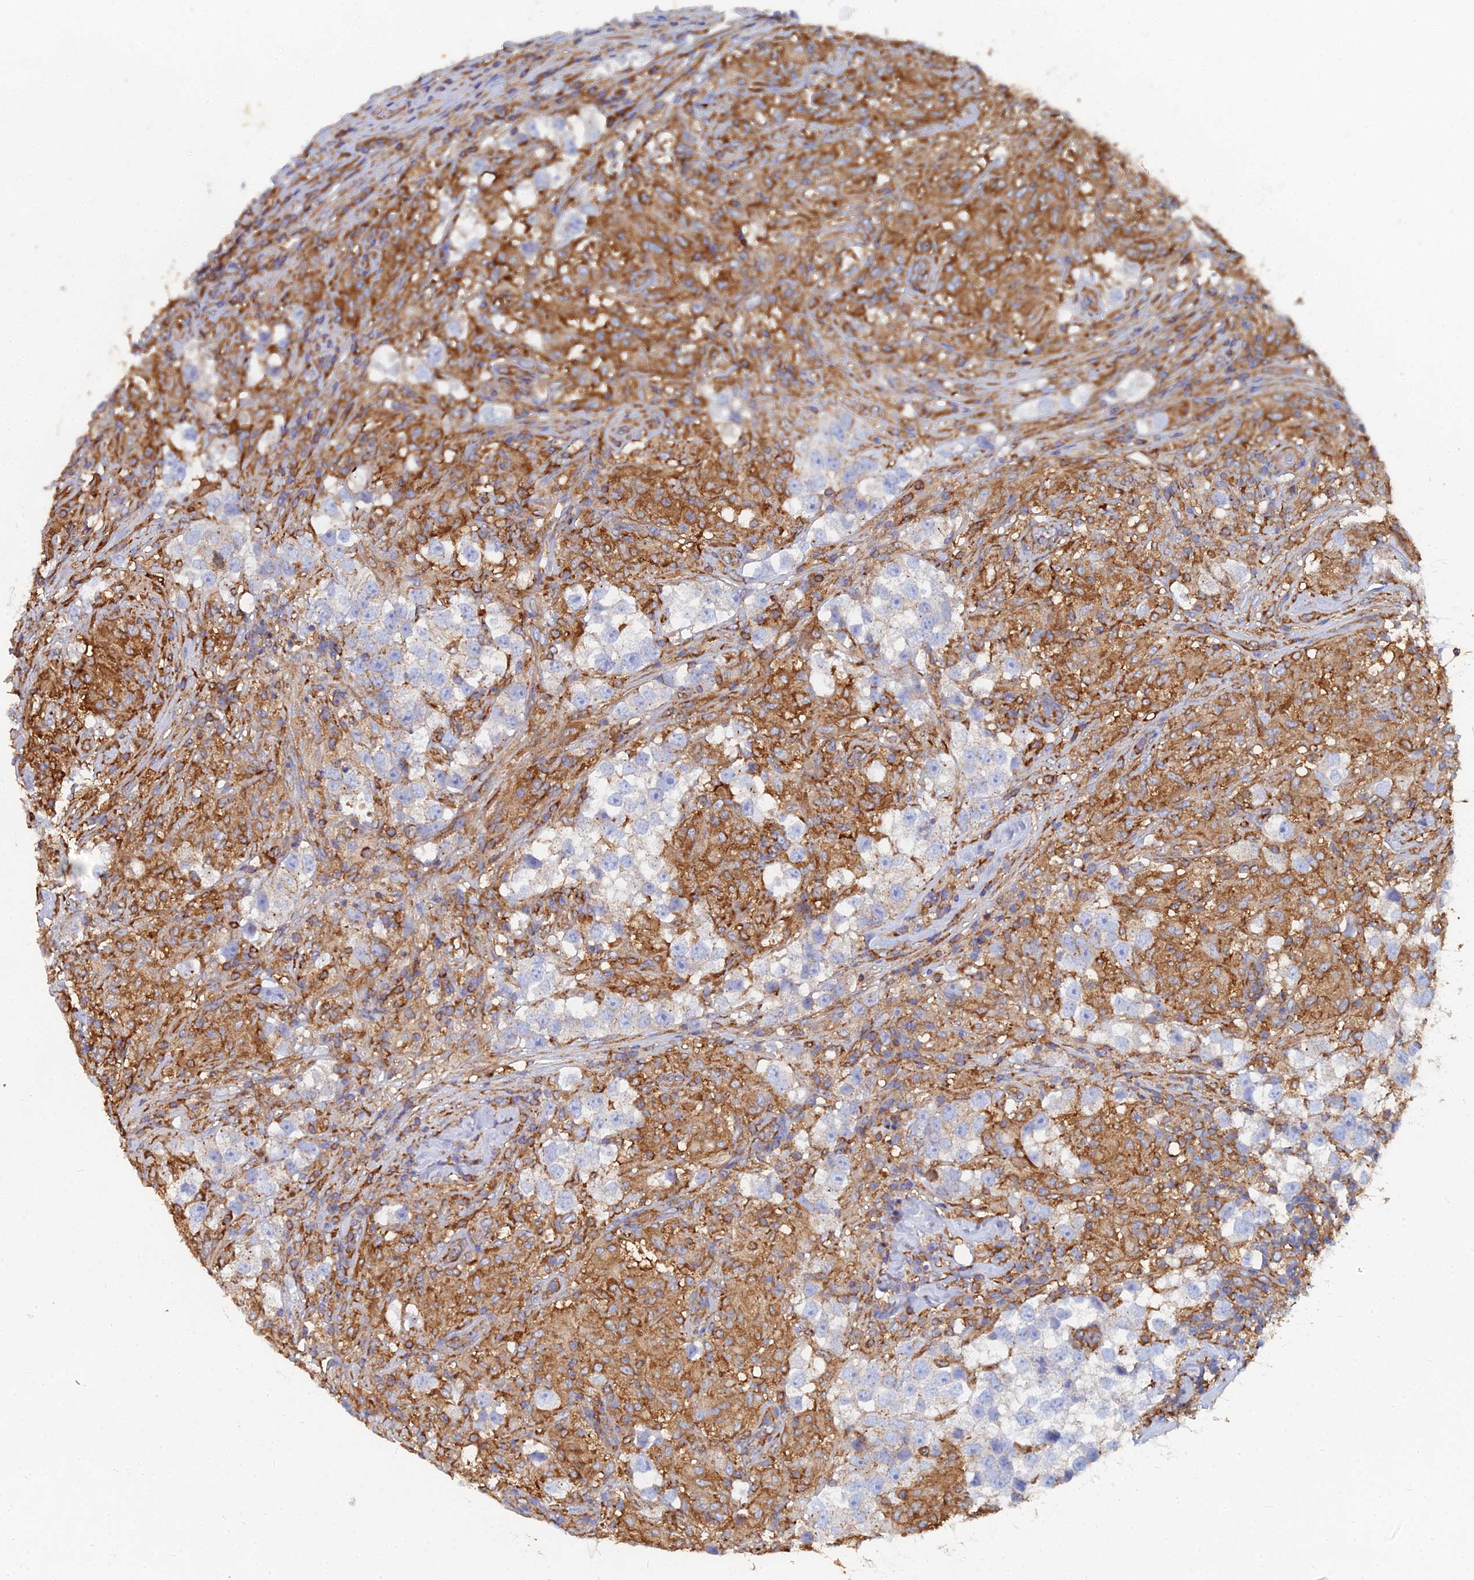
{"staining": {"intensity": "negative", "quantity": "none", "location": "none"}, "tissue": "testis cancer", "cell_type": "Tumor cells", "image_type": "cancer", "snomed": [{"axis": "morphology", "description": "Seminoma, NOS"}, {"axis": "topography", "description": "Testis"}], "caption": "Micrograph shows no protein expression in tumor cells of testis cancer (seminoma) tissue.", "gene": "GPR42", "patient": {"sex": "male", "age": 46}}